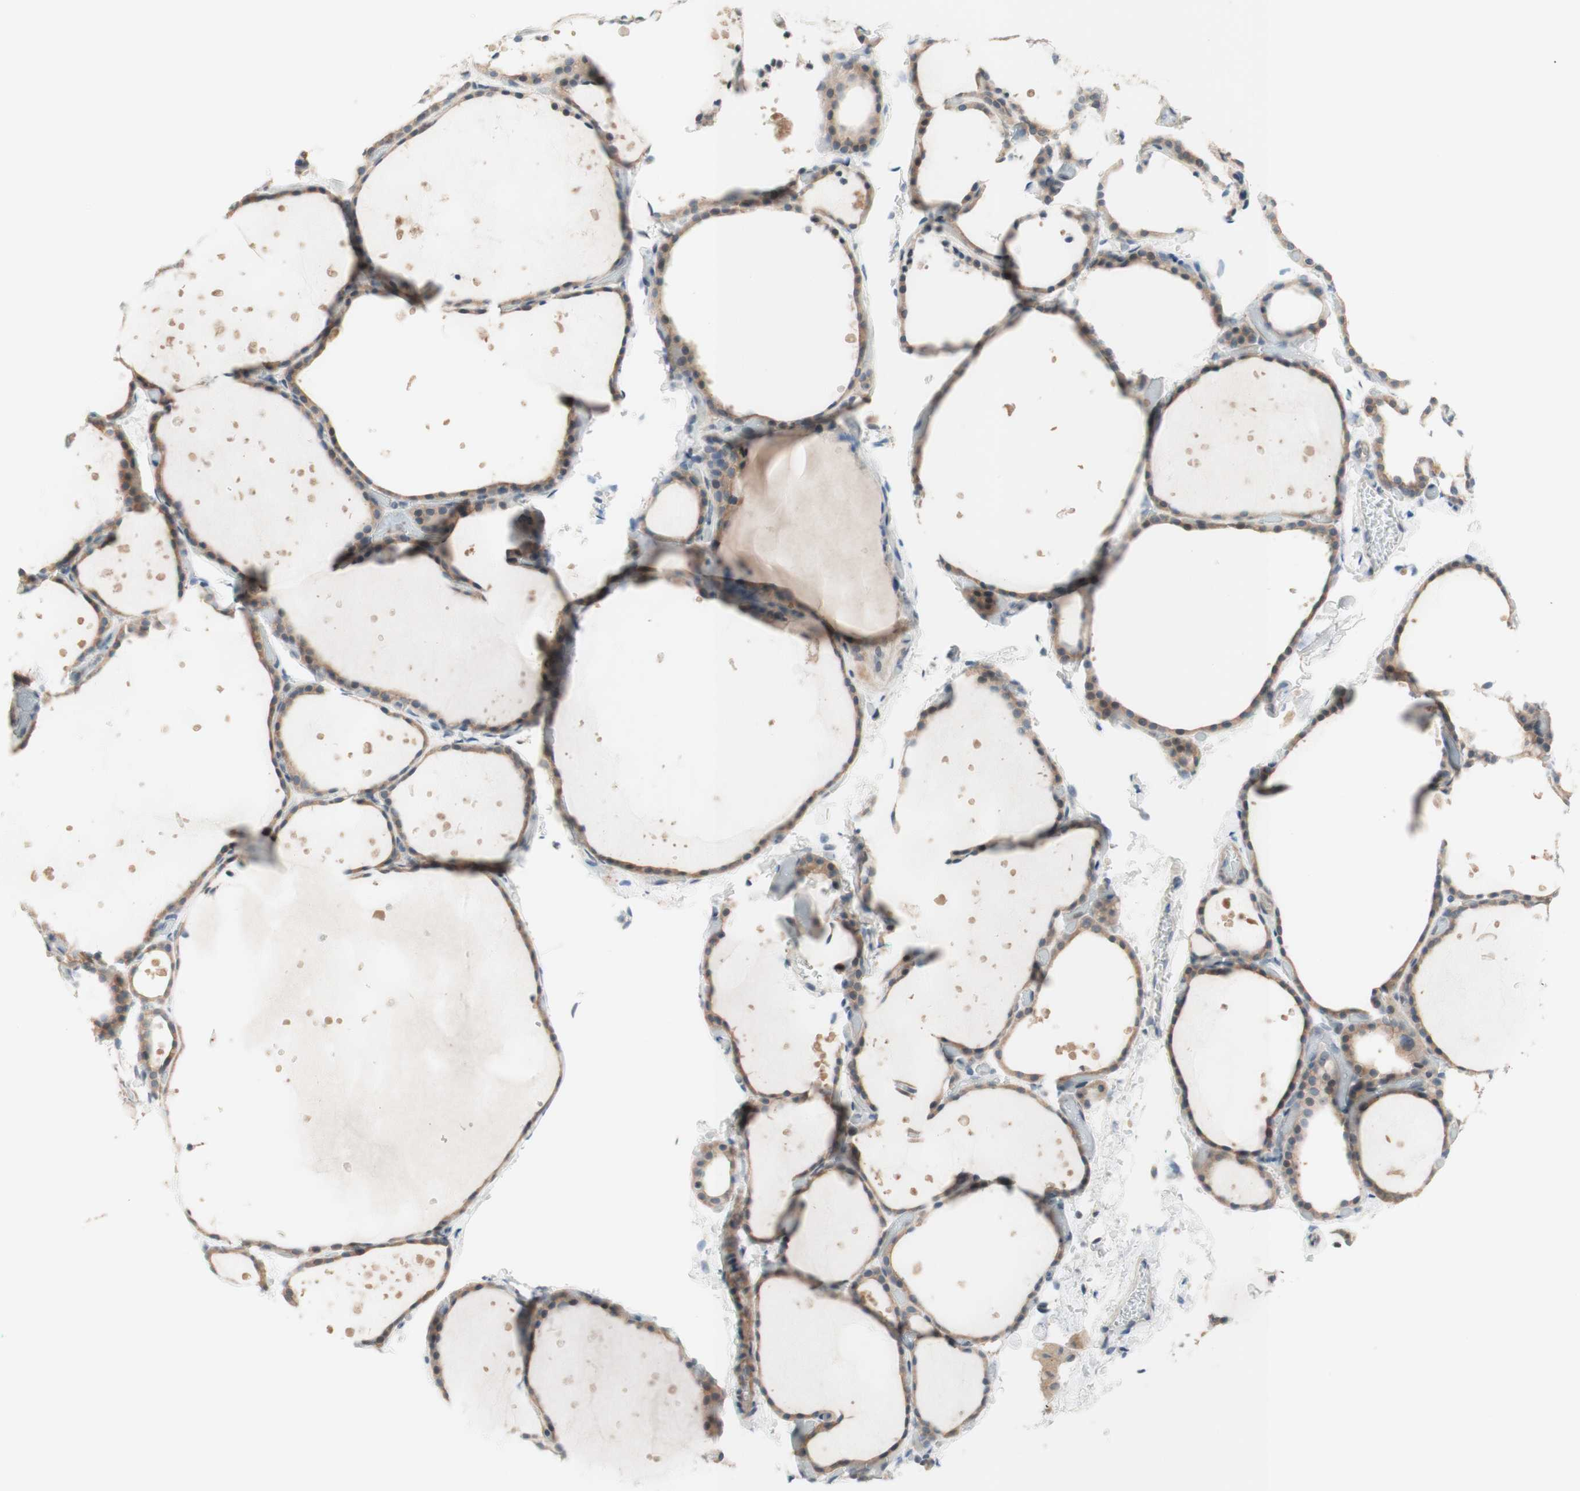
{"staining": {"intensity": "weak", "quantity": ">75%", "location": "cytoplasmic/membranous"}, "tissue": "thyroid gland", "cell_type": "Glandular cells", "image_type": "normal", "snomed": [{"axis": "morphology", "description": "Normal tissue, NOS"}, {"axis": "topography", "description": "Thyroid gland"}], "caption": "Immunohistochemistry staining of unremarkable thyroid gland, which reveals low levels of weak cytoplasmic/membranous positivity in approximately >75% of glandular cells indicating weak cytoplasmic/membranous protein positivity. The staining was performed using DAB (brown) for protein detection and nuclei were counterstained in hematoxylin (blue).", "gene": "JPH1", "patient": {"sex": "female", "age": 44}}